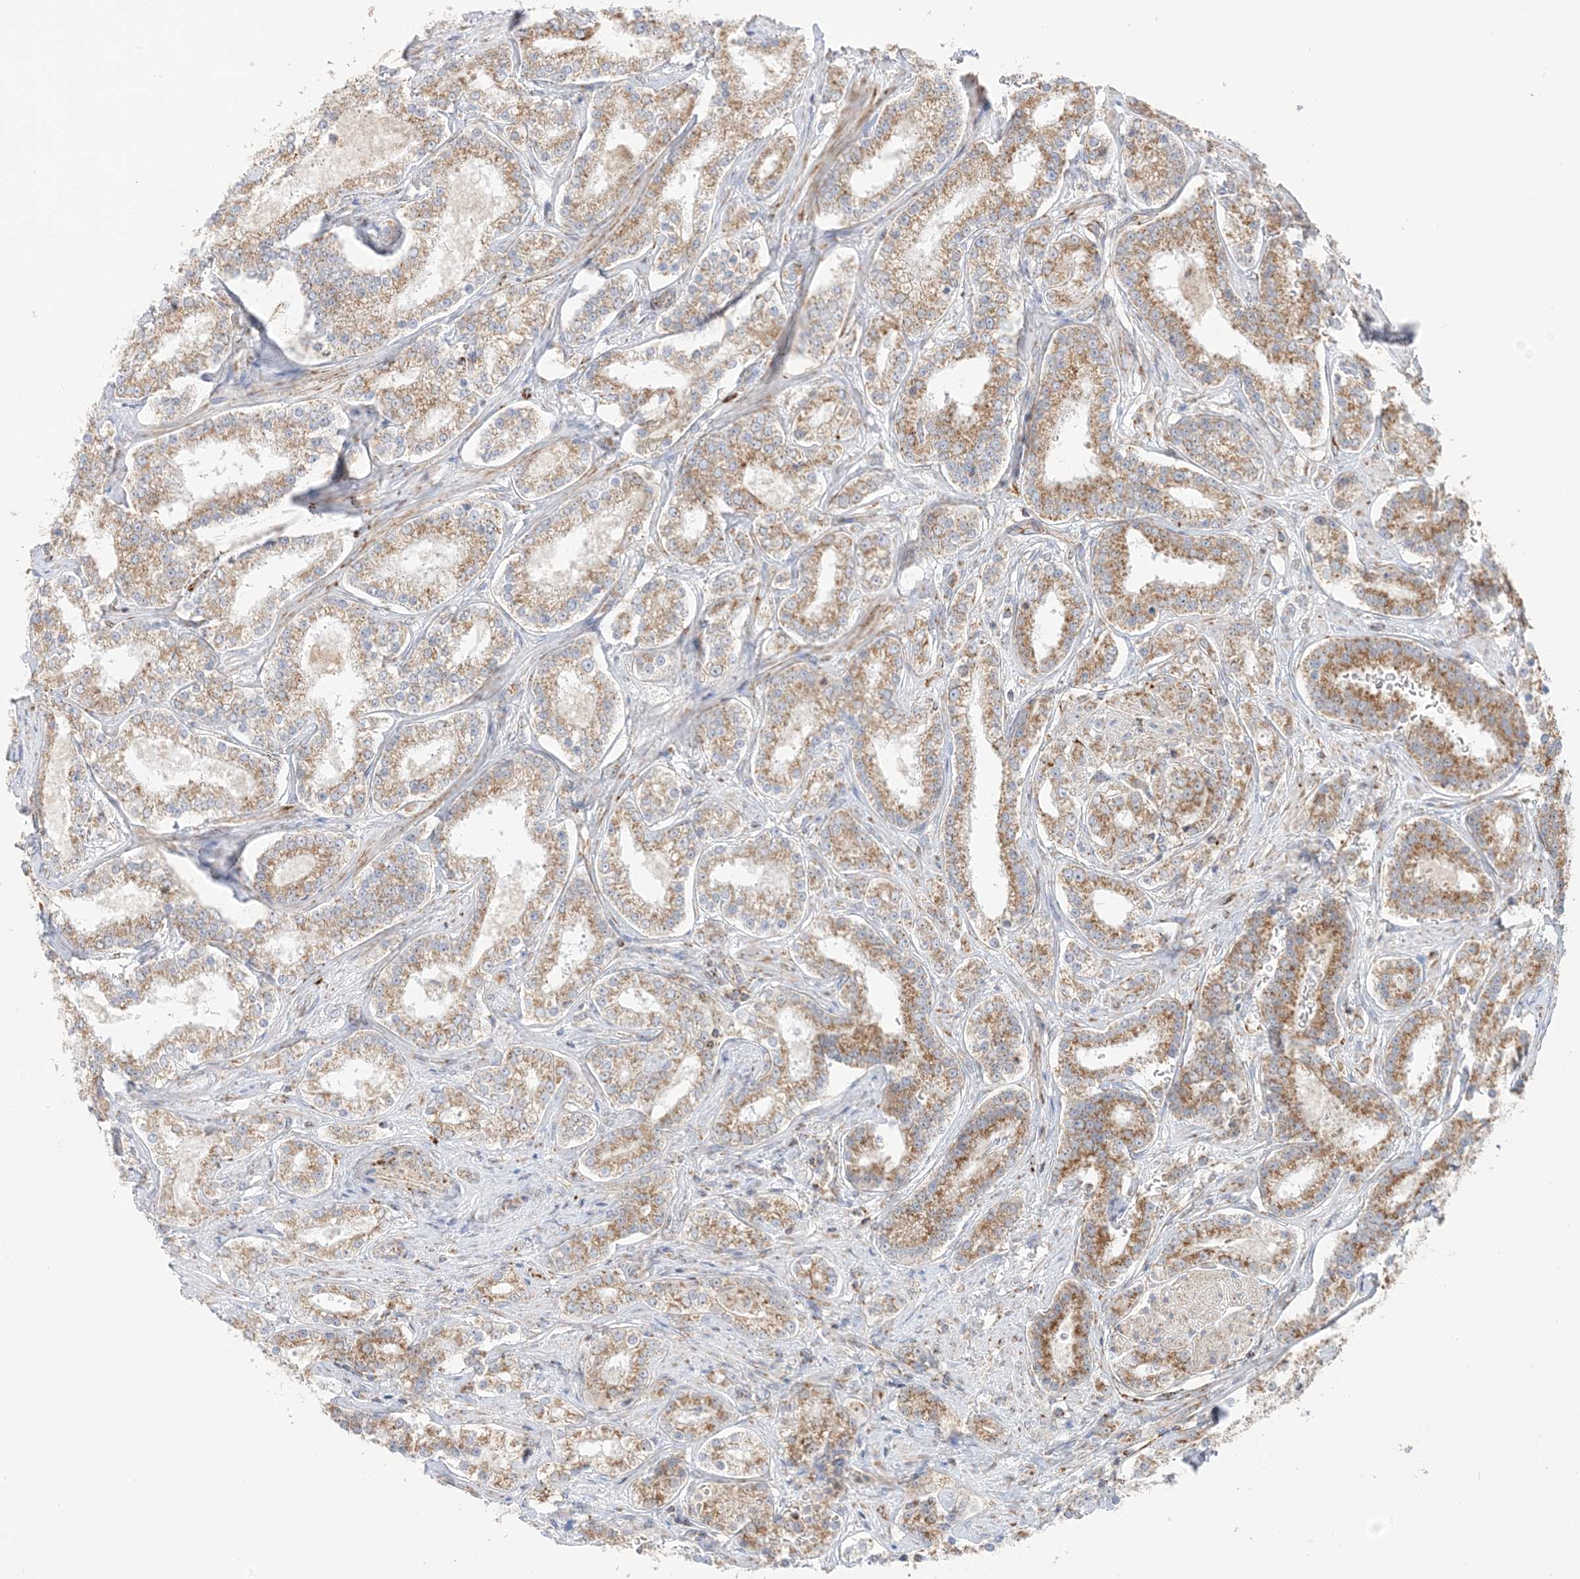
{"staining": {"intensity": "moderate", "quantity": ">75%", "location": "cytoplasmic/membranous"}, "tissue": "prostate cancer", "cell_type": "Tumor cells", "image_type": "cancer", "snomed": [{"axis": "morphology", "description": "Normal tissue, NOS"}, {"axis": "morphology", "description": "Adenocarcinoma, High grade"}, {"axis": "topography", "description": "Prostate"}], "caption": "About >75% of tumor cells in prostate cancer display moderate cytoplasmic/membranous protein positivity as visualized by brown immunohistochemical staining.", "gene": "SLC25A12", "patient": {"sex": "male", "age": 83}}